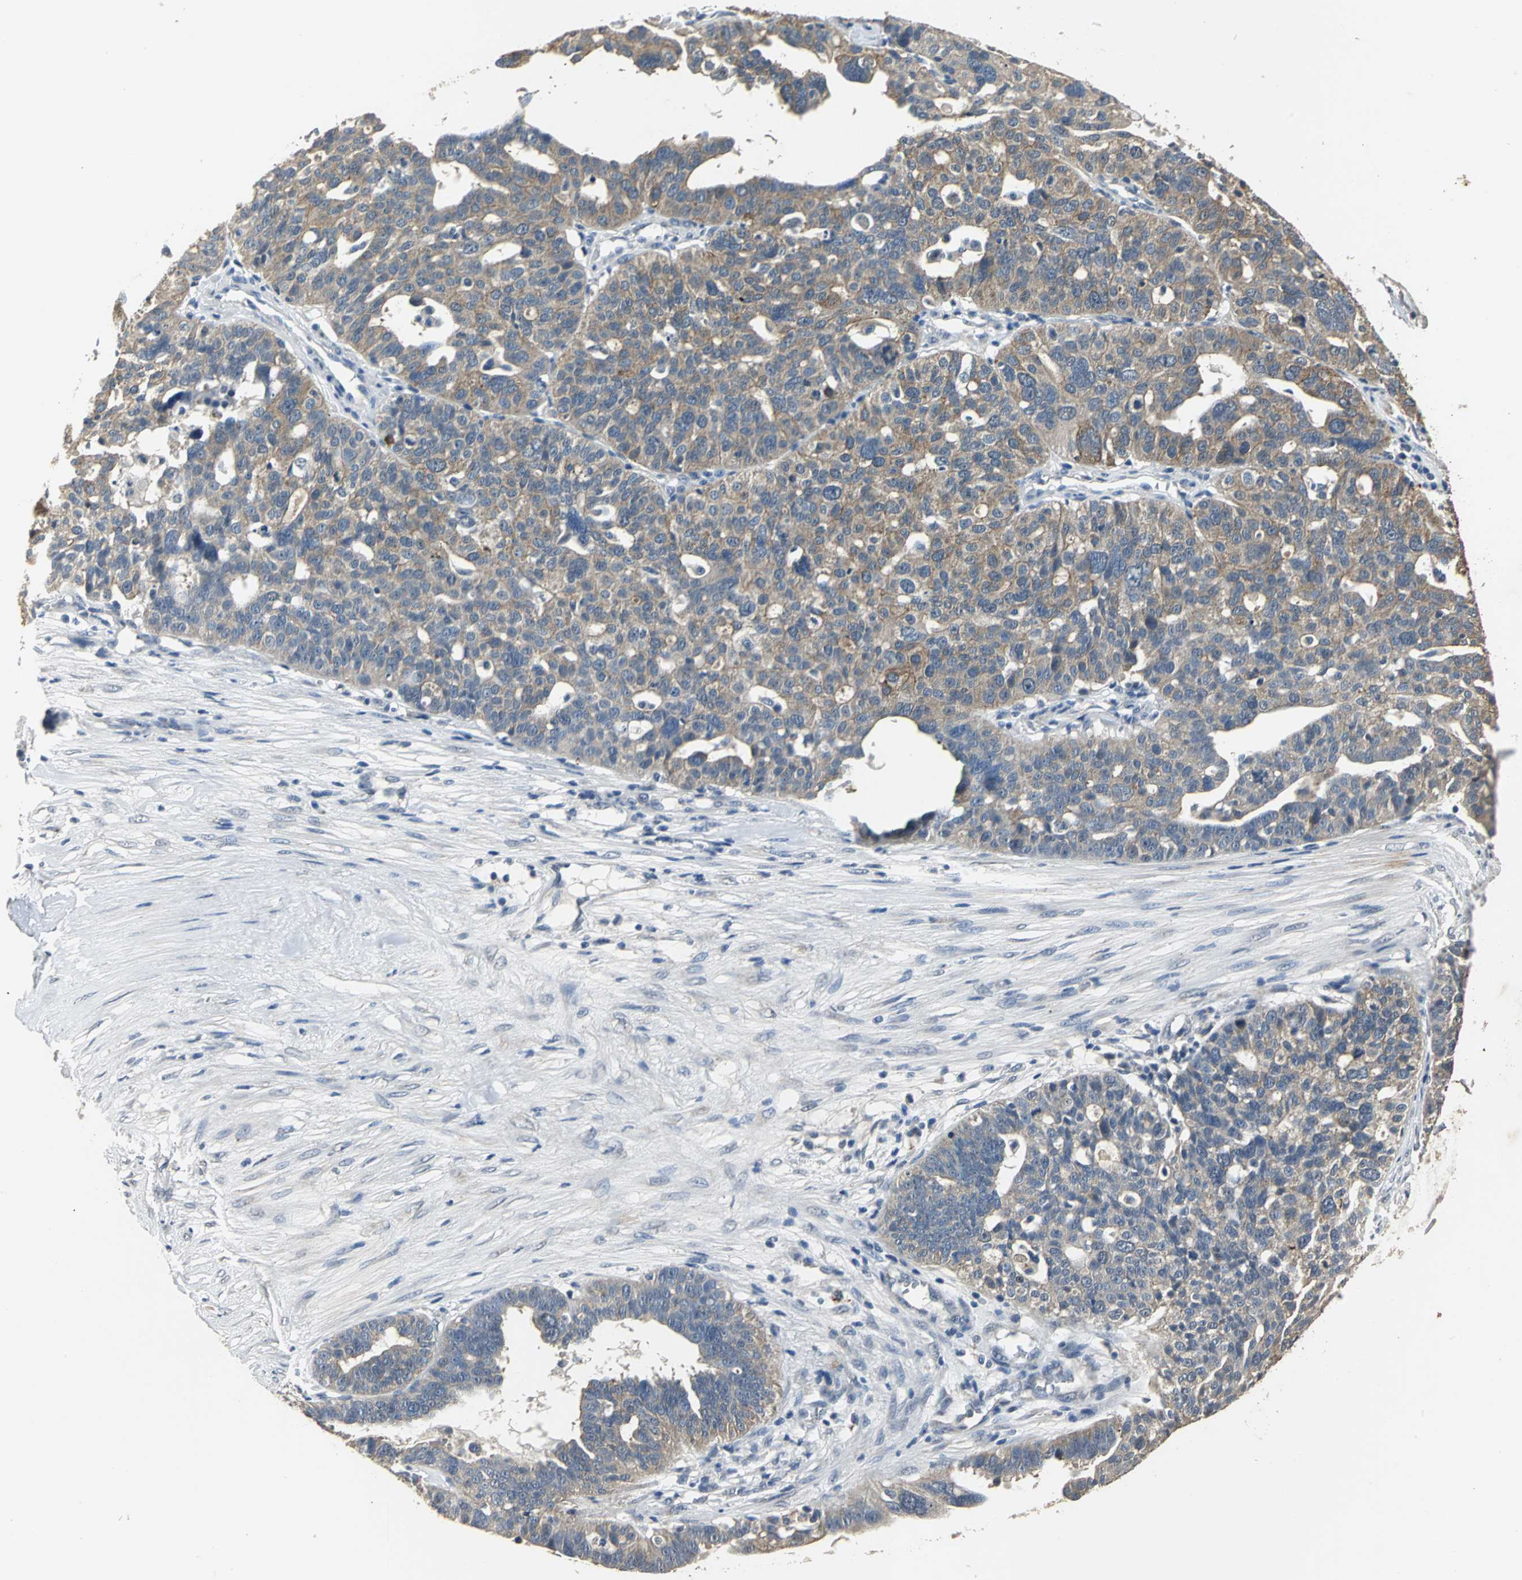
{"staining": {"intensity": "moderate", "quantity": ">75%", "location": "cytoplasmic/membranous"}, "tissue": "ovarian cancer", "cell_type": "Tumor cells", "image_type": "cancer", "snomed": [{"axis": "morphology", "description": "Cystadenocarcinoma, serous, NOS"}, {"axis": "topography", "description": "Ovary"}], "caption": "Ovarian cancer stained with a protein marker reveals moderate staining in tumor cells.", "gene": "OCLN", "patient": {"sex": "female", "age": 59}}